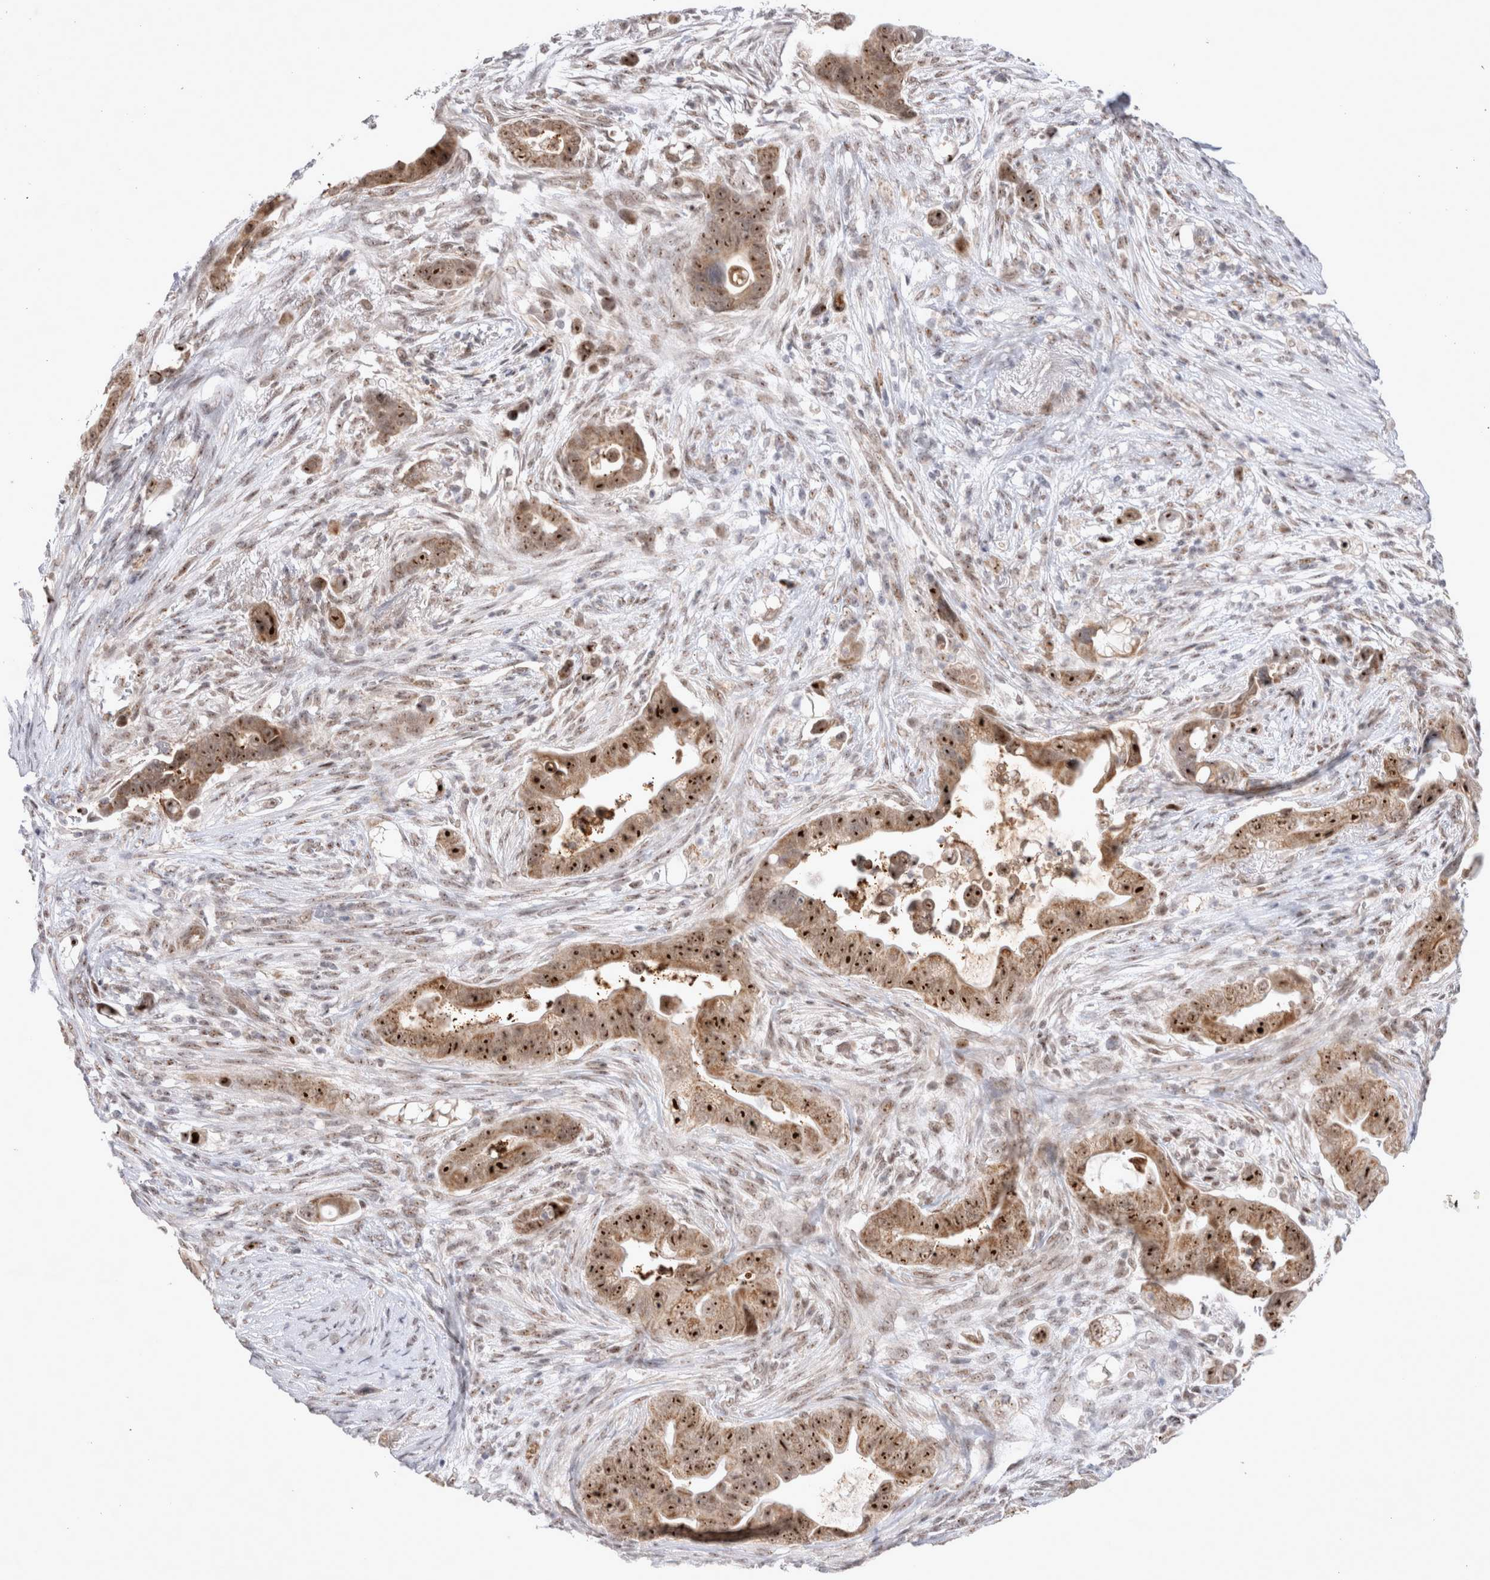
{"staining": {"intensity": "strong", "quantity": ">75%", "location": "cytoplasmic/membranous,nuclear"}, "tissue": "pancreatic cancer", "cell_type": "Tumor cells", "image_type": "cancer", "snomed": [{"axis": "morphology", "description": "Adenocarcinoma, NOS"}, {"axis": "topography", "description": "Pancreas"}], "caption": "Approximately >75% of tumor cells in pancreatic adenocarcinoma show strong cytoplasmic/membranous and nuclear protein positivity as visualized by brown immunohistochemical staining.", "gene": "MRPL37", "patient": {"sex": "female", "age": 72}}